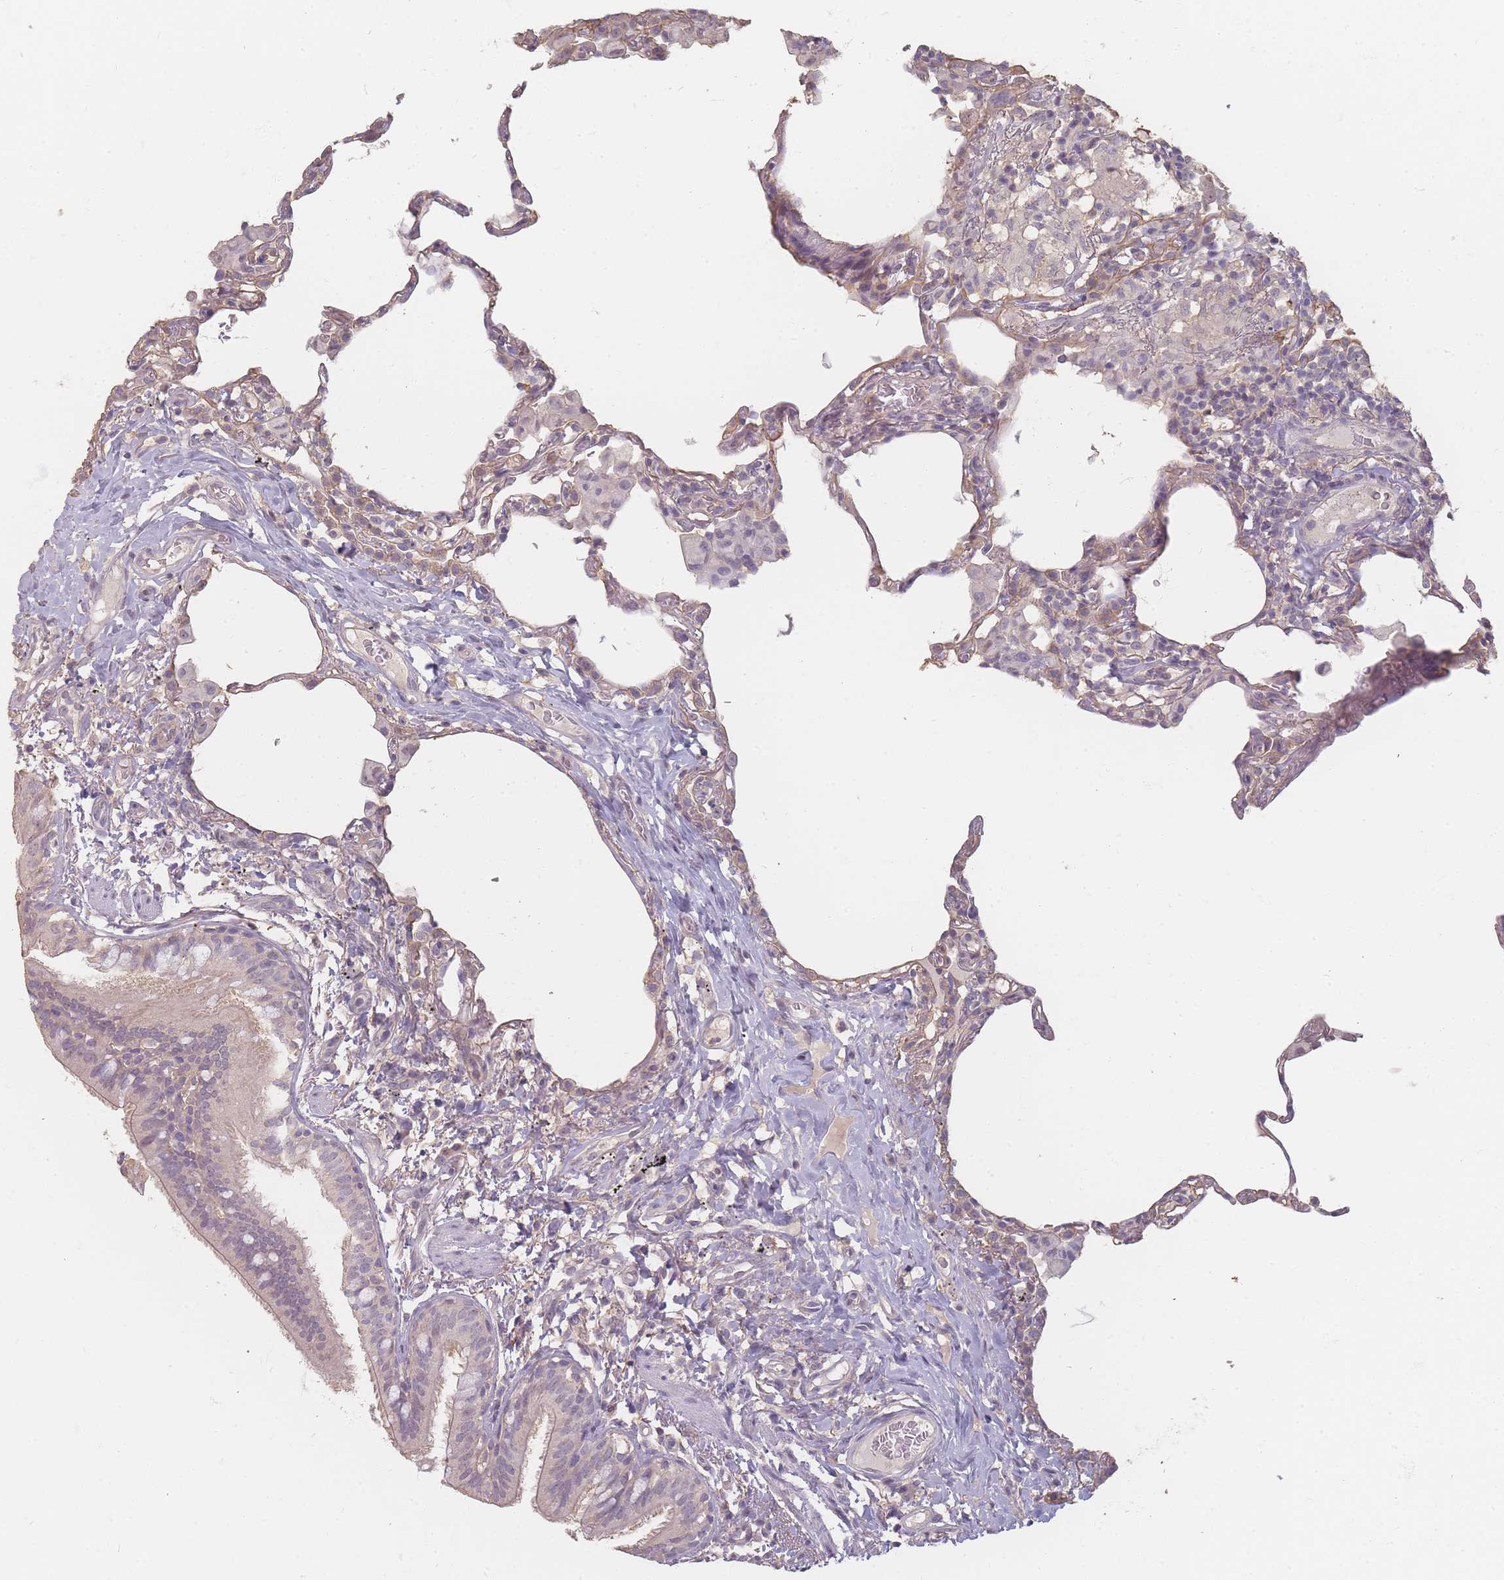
{"staining": {"intensity": "weak", "quantity": "<25%", "location": "cytoplasmic/membranous"}, "tissue": "lung", "cell_type": "Alveolar cells", "image_type": "normal", "snomed": [{"axis": "morphology", "description": "Normal tissue, NOS"}, {"axis": "topography", "description": "Lung"}], "caption": "Alveolar cells show no significant protein expression in benign lung. (Brightfield microscopy of DAB (3,3'-diaminobenzidine) immunohistochemistry at high magnification).", "gene": "RFTN1", "patient": {"sex": "female", "age": 57}}